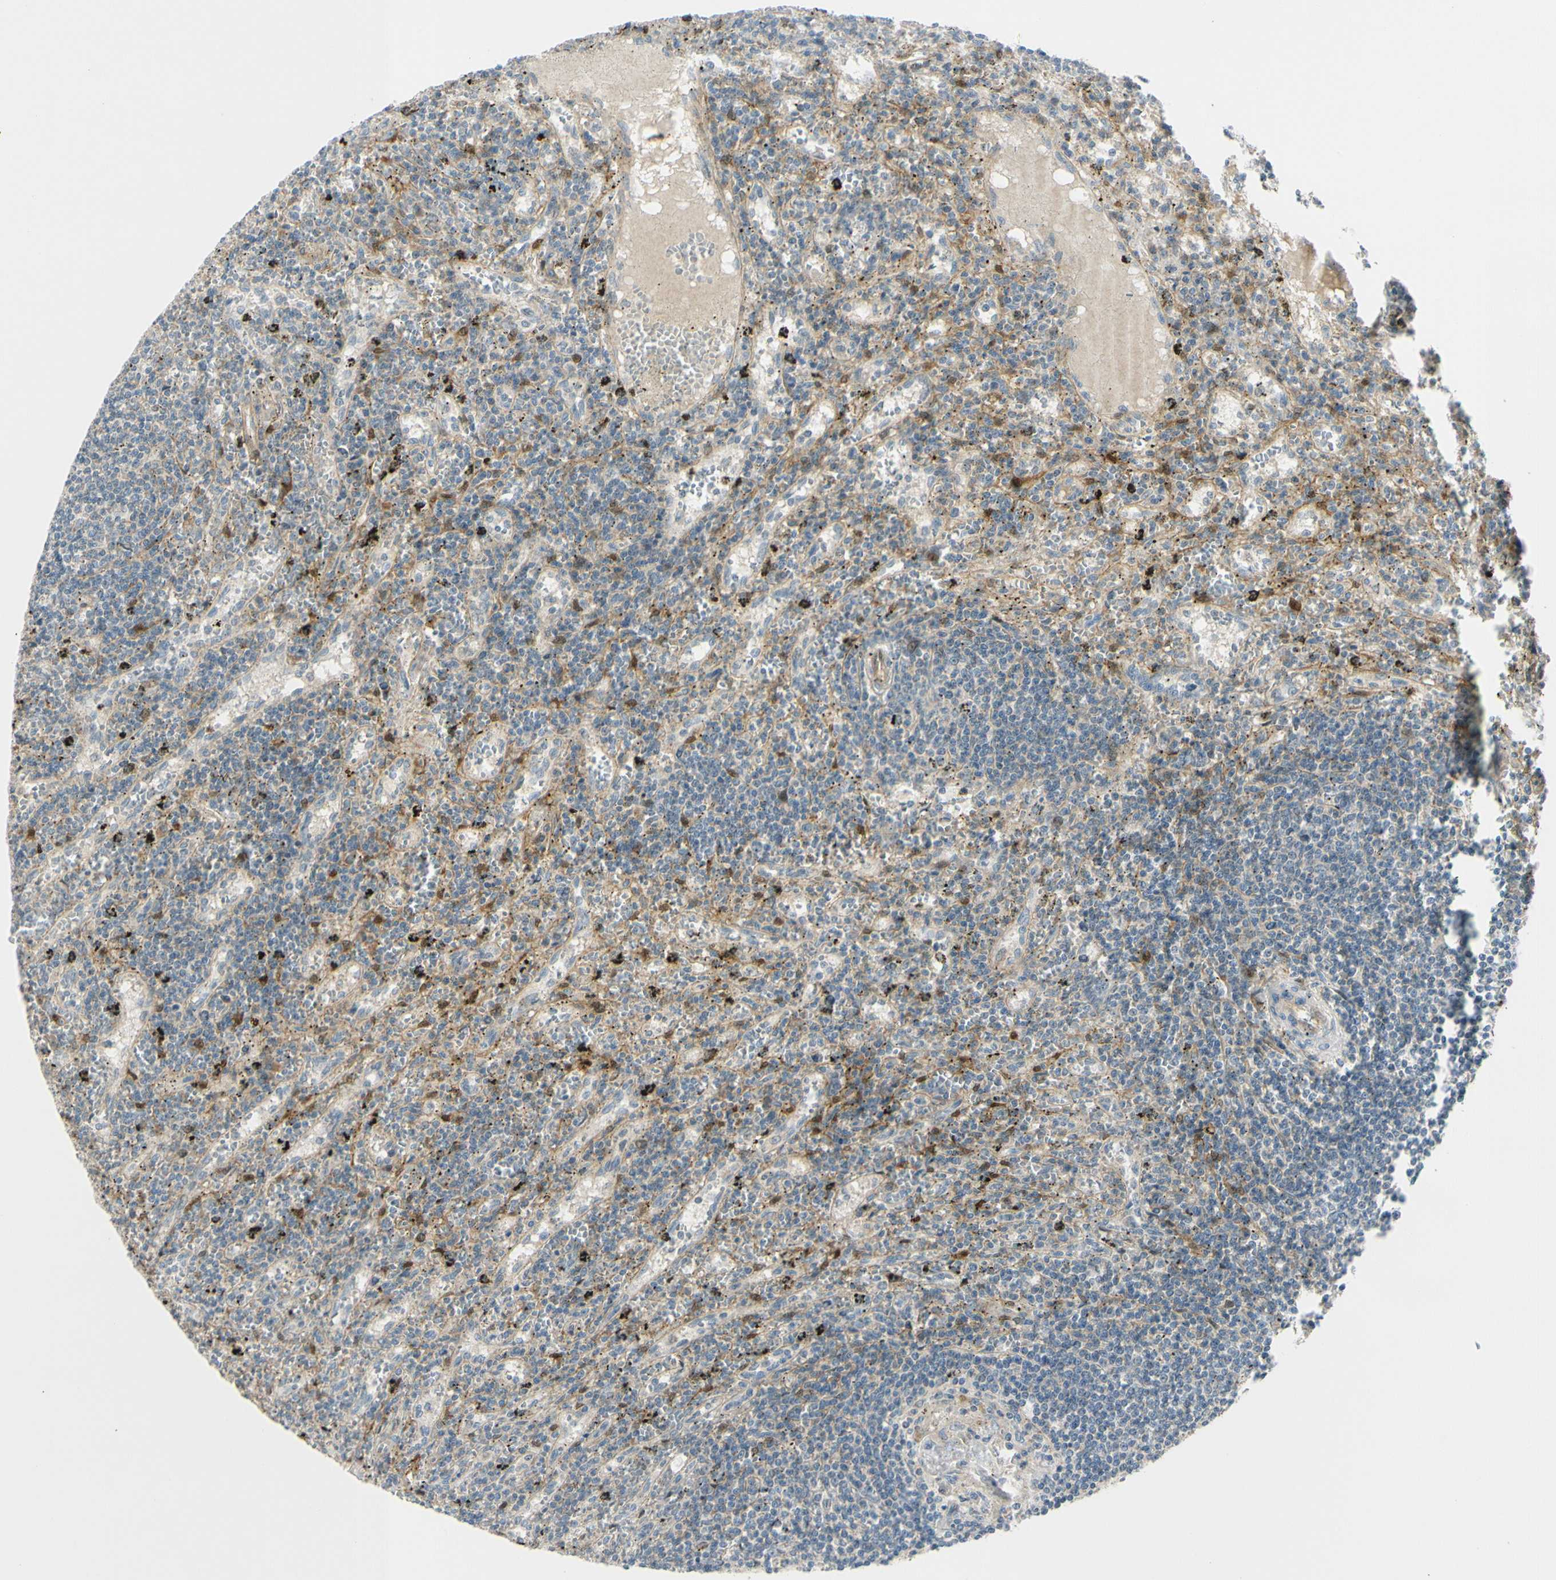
{"staining": {"intensity": "negative", "quantity": "none", "location": "none"}, "tissue": "lymphoma", "cell_type": "Tumor cells", "image_type": "cancer", "snomed": [{"axis": "morphology", "description": "Malignant lymphoma, non-Hodgkin's type, Low grade"}, {"axis": "topography", "description": "Spleen"}], "caption": "There is no significant expression in tumor cells of lymphoma. (Brightfield microscopy of DAB IHC at high magnification).", "gene": "FHL2", "patient": {"sex": "male", "age": 76}}